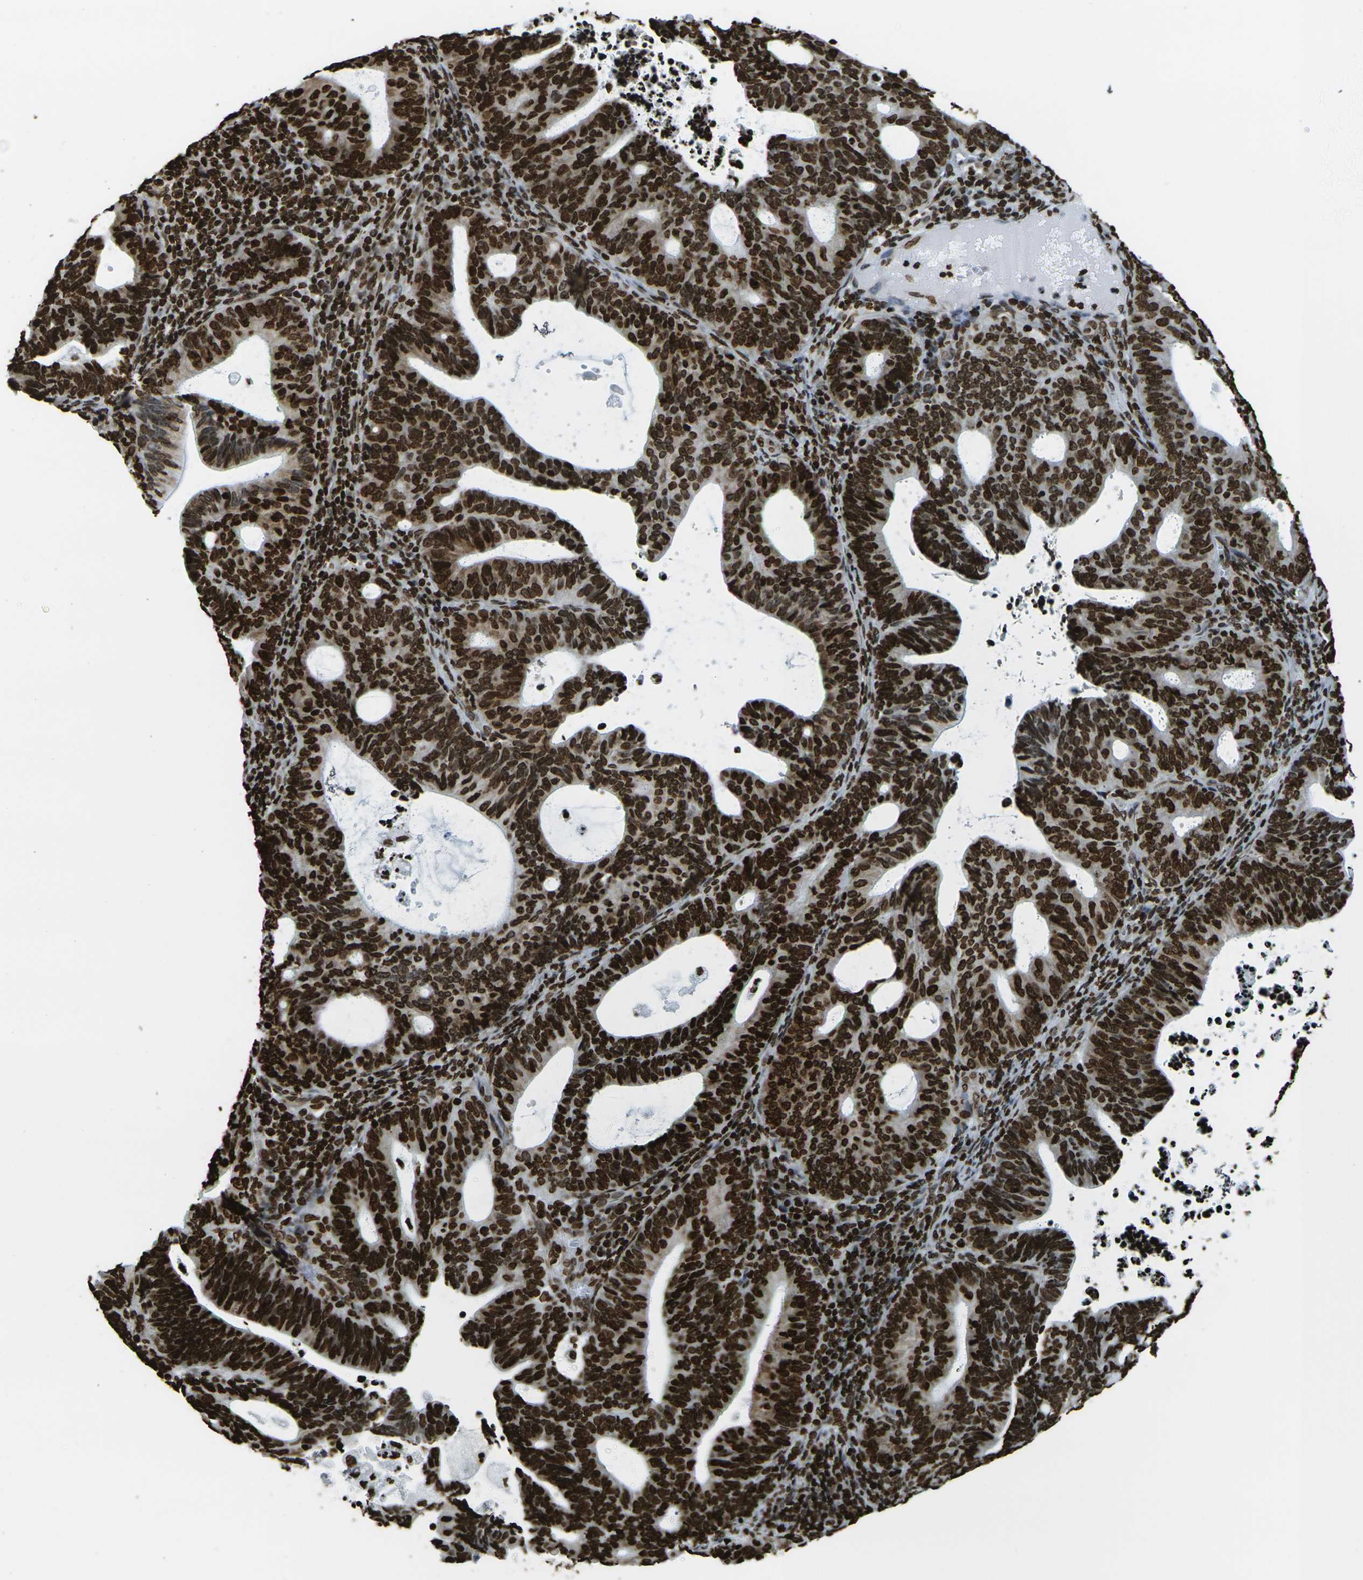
{"staining": {"intensity": "strong", "quantity": ">75%", "location": "nuclear"}, "tissue": "endometrial cancer", "cell_type": "Tumor cells", "image_type": "cancer", "snomed": [{"axis": "morphology", "description": "Adenocarcinoma, NOS"}, {"axis": "topography", "description": "Uterus"}], "caption": "Approximately >75% of tumor cells in endometrial adenocarcinoma show strong nuclear protein staining as visualized by brown immunohistochemical staining.", "gene": "H1-2", "patient": {"sex": "female", "age": 83}}